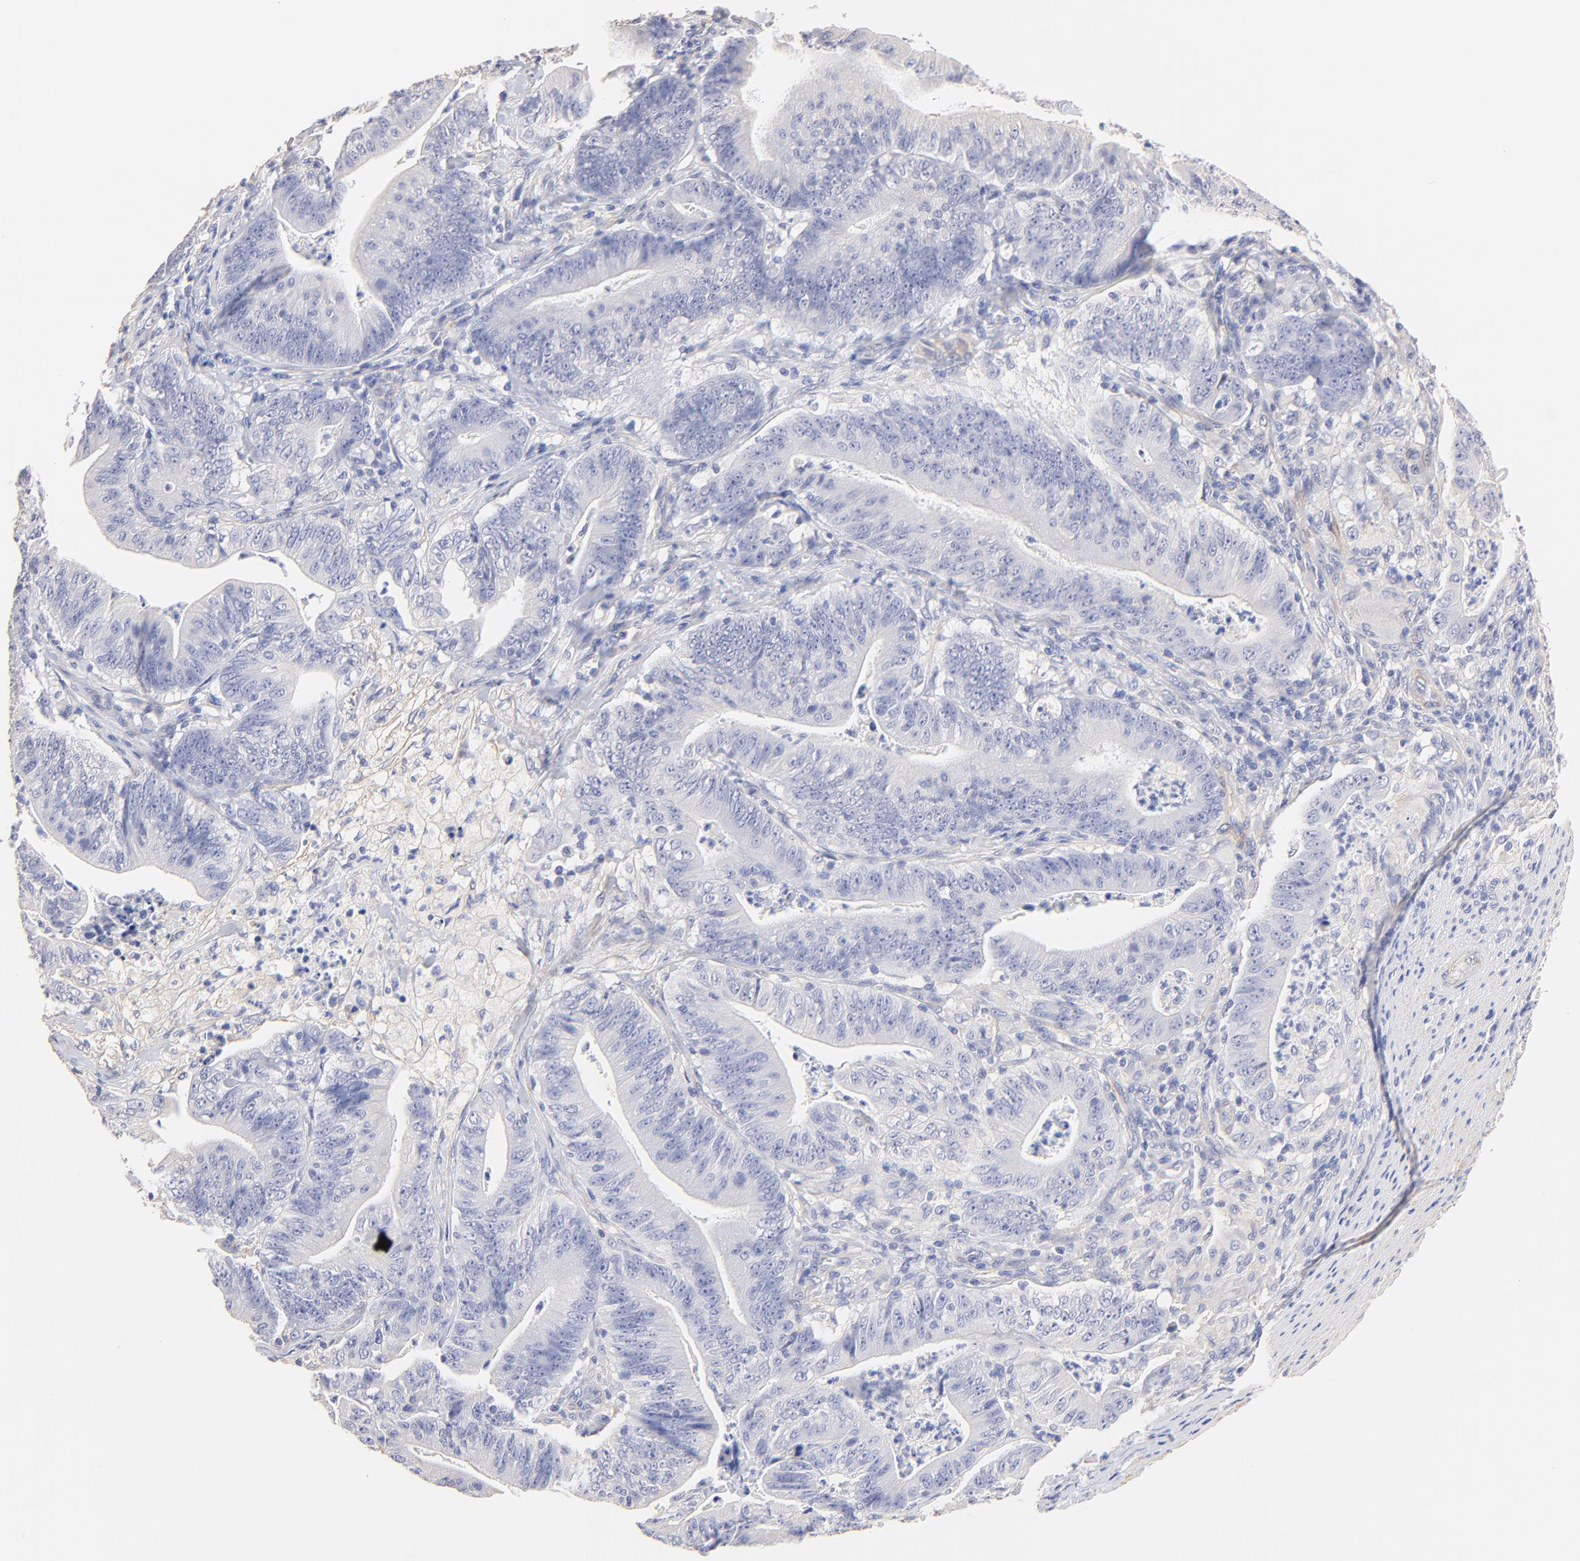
{"staining": {"intensity": "negative", "quantity": "none", "location": "none"}, "tissue": "stomach cancer", "cell_type": "Tumor cells", "image_type": "cancer", "snomed": [{"axis": "morphology", "description": "Adenocarcinoma, NOS"}, {"axis": "topography", "description": "Stomach, lower"}], "caption": "Tumor cells show no significant positivity in stomach cancer.", "gene": "ACTRT1", "patient": {"sex": "female", "age": 86}}